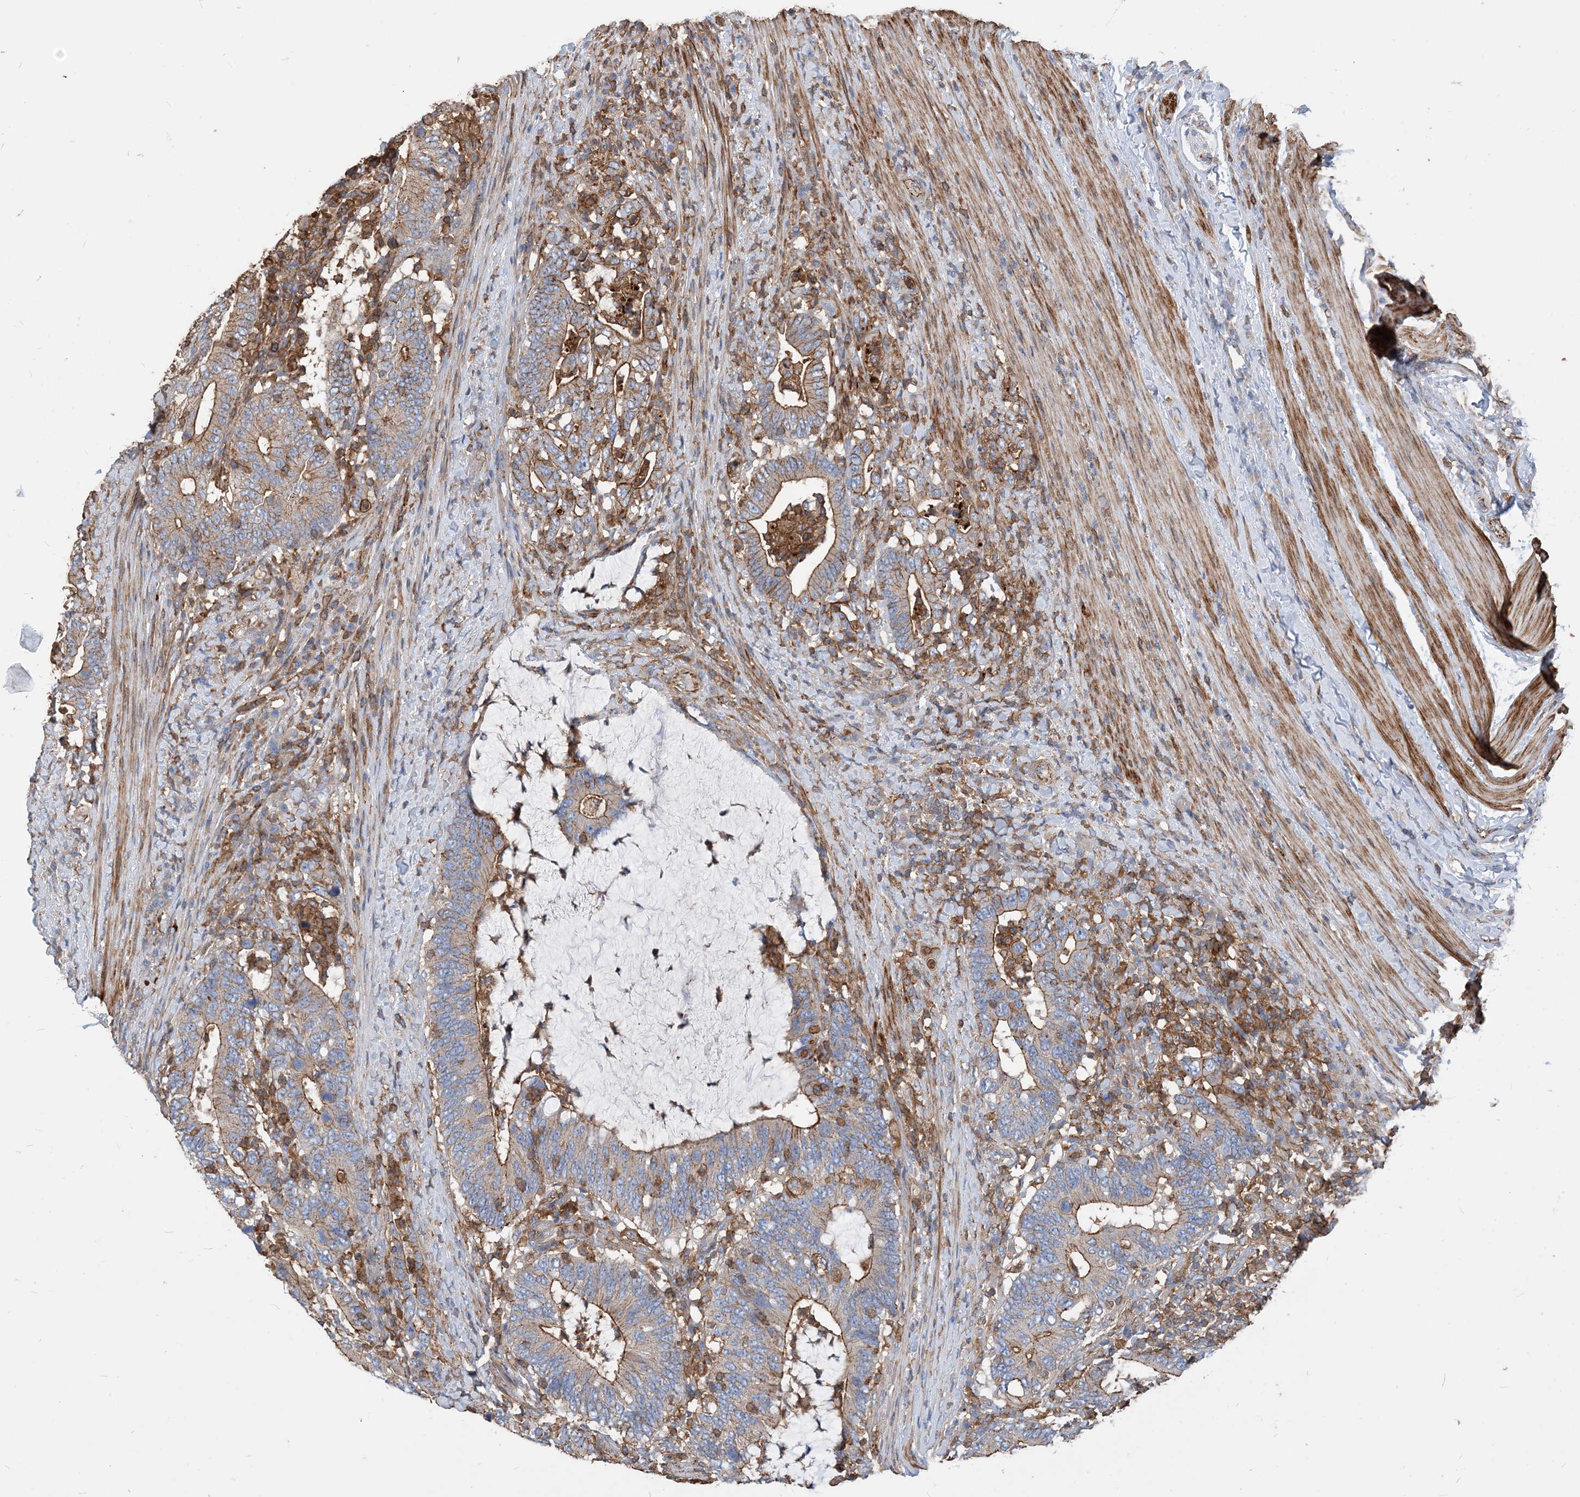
{"staining": {"intensity": "weak", "quantity": "25%-75%", "location": "cytoplasmic/membranous"}, "tissue": "colorectal cancer", "cell_type": "Tumor cells", "image_type": "cancer", "snomed": [{"axis": "morphology", "description": "Adenocarcinoma, NOS"}, {"axis": "topography", "description": "Colon"}], "caption": "Protein expression analysis of human colorectal cancer (adenocarcinoma) reveals weak cytoplasmic/membranous staining in approximately 25%-75% of tumor cells.", "gene": "PARVG", "patient": {"sex": "female", "age": 66}}